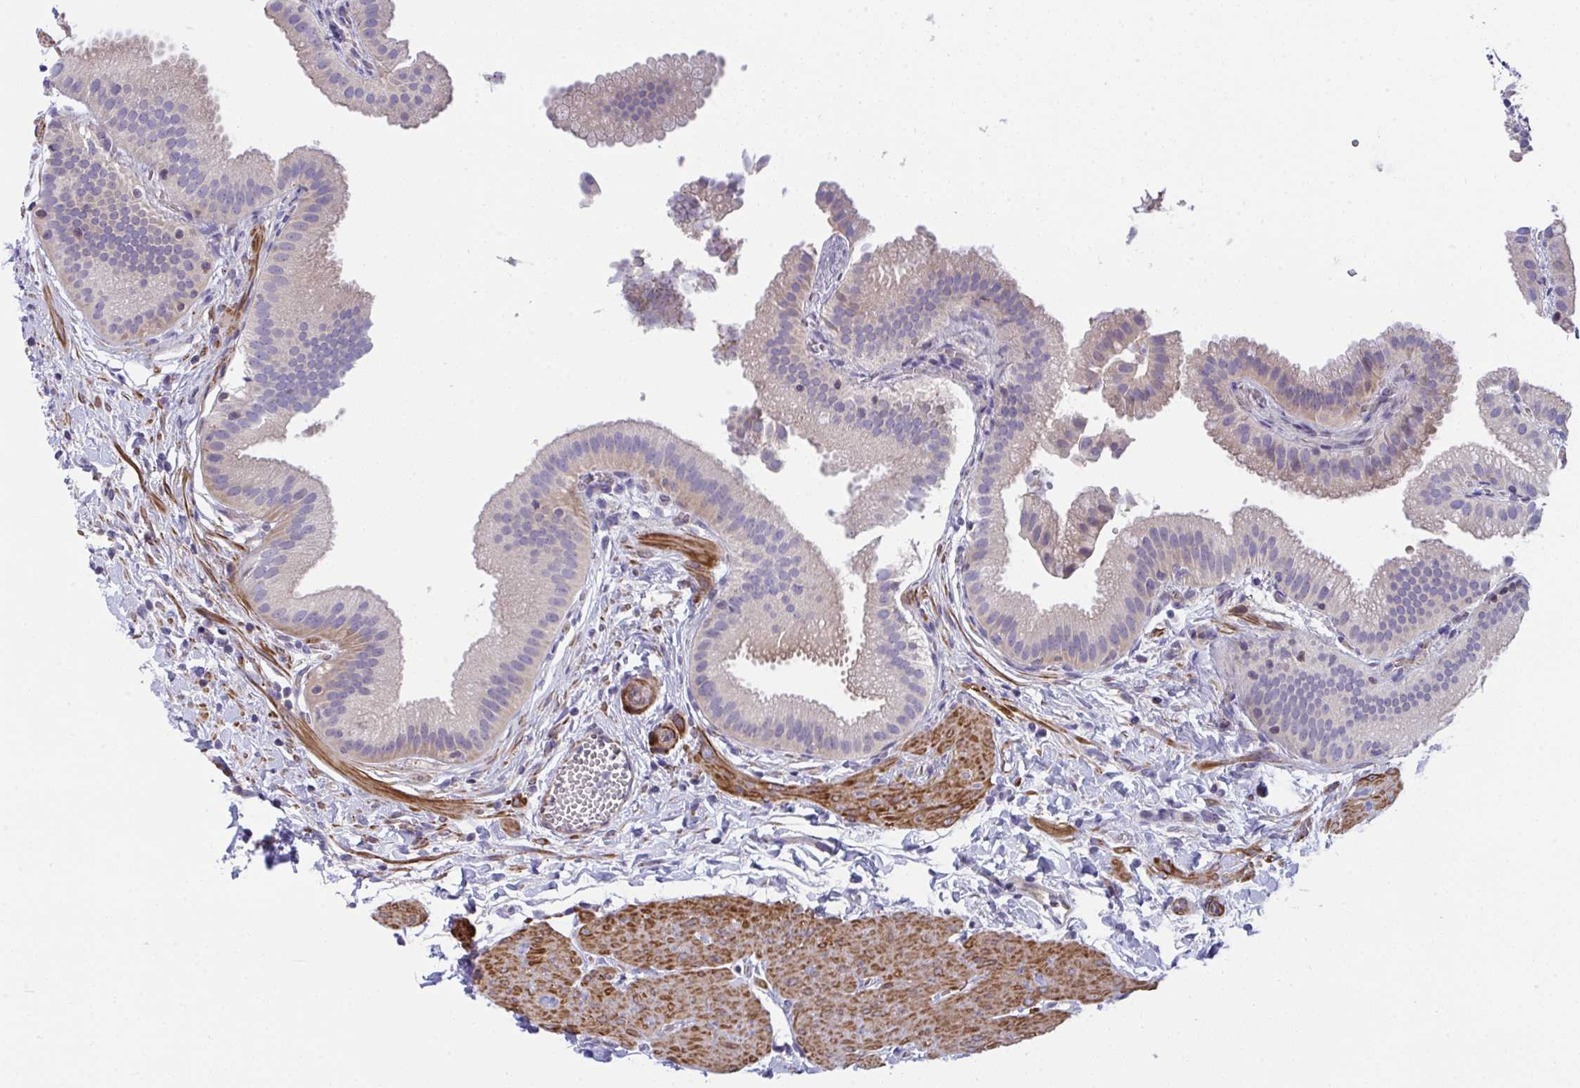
{"staining": {"intensity": "negative", "quantity": "none", "location": "none"}, "tissue": "gallbladder", "cell_type": "Glandular cells", "image_type": "normal", "snomed": [{"axis": "morphology", "description": "Normal tissue, NOS"}, {"axis": "topography", "description": "Gallbladder"}], "caption": "An immunohistochemistry (IHC) image of normal gallbladder is shown. There is no staining in glandular cells of gallbladder. Nuclei are stained in blue.", "gene": "MYL12A", "patient": {"sex": "female", "age": 63}}